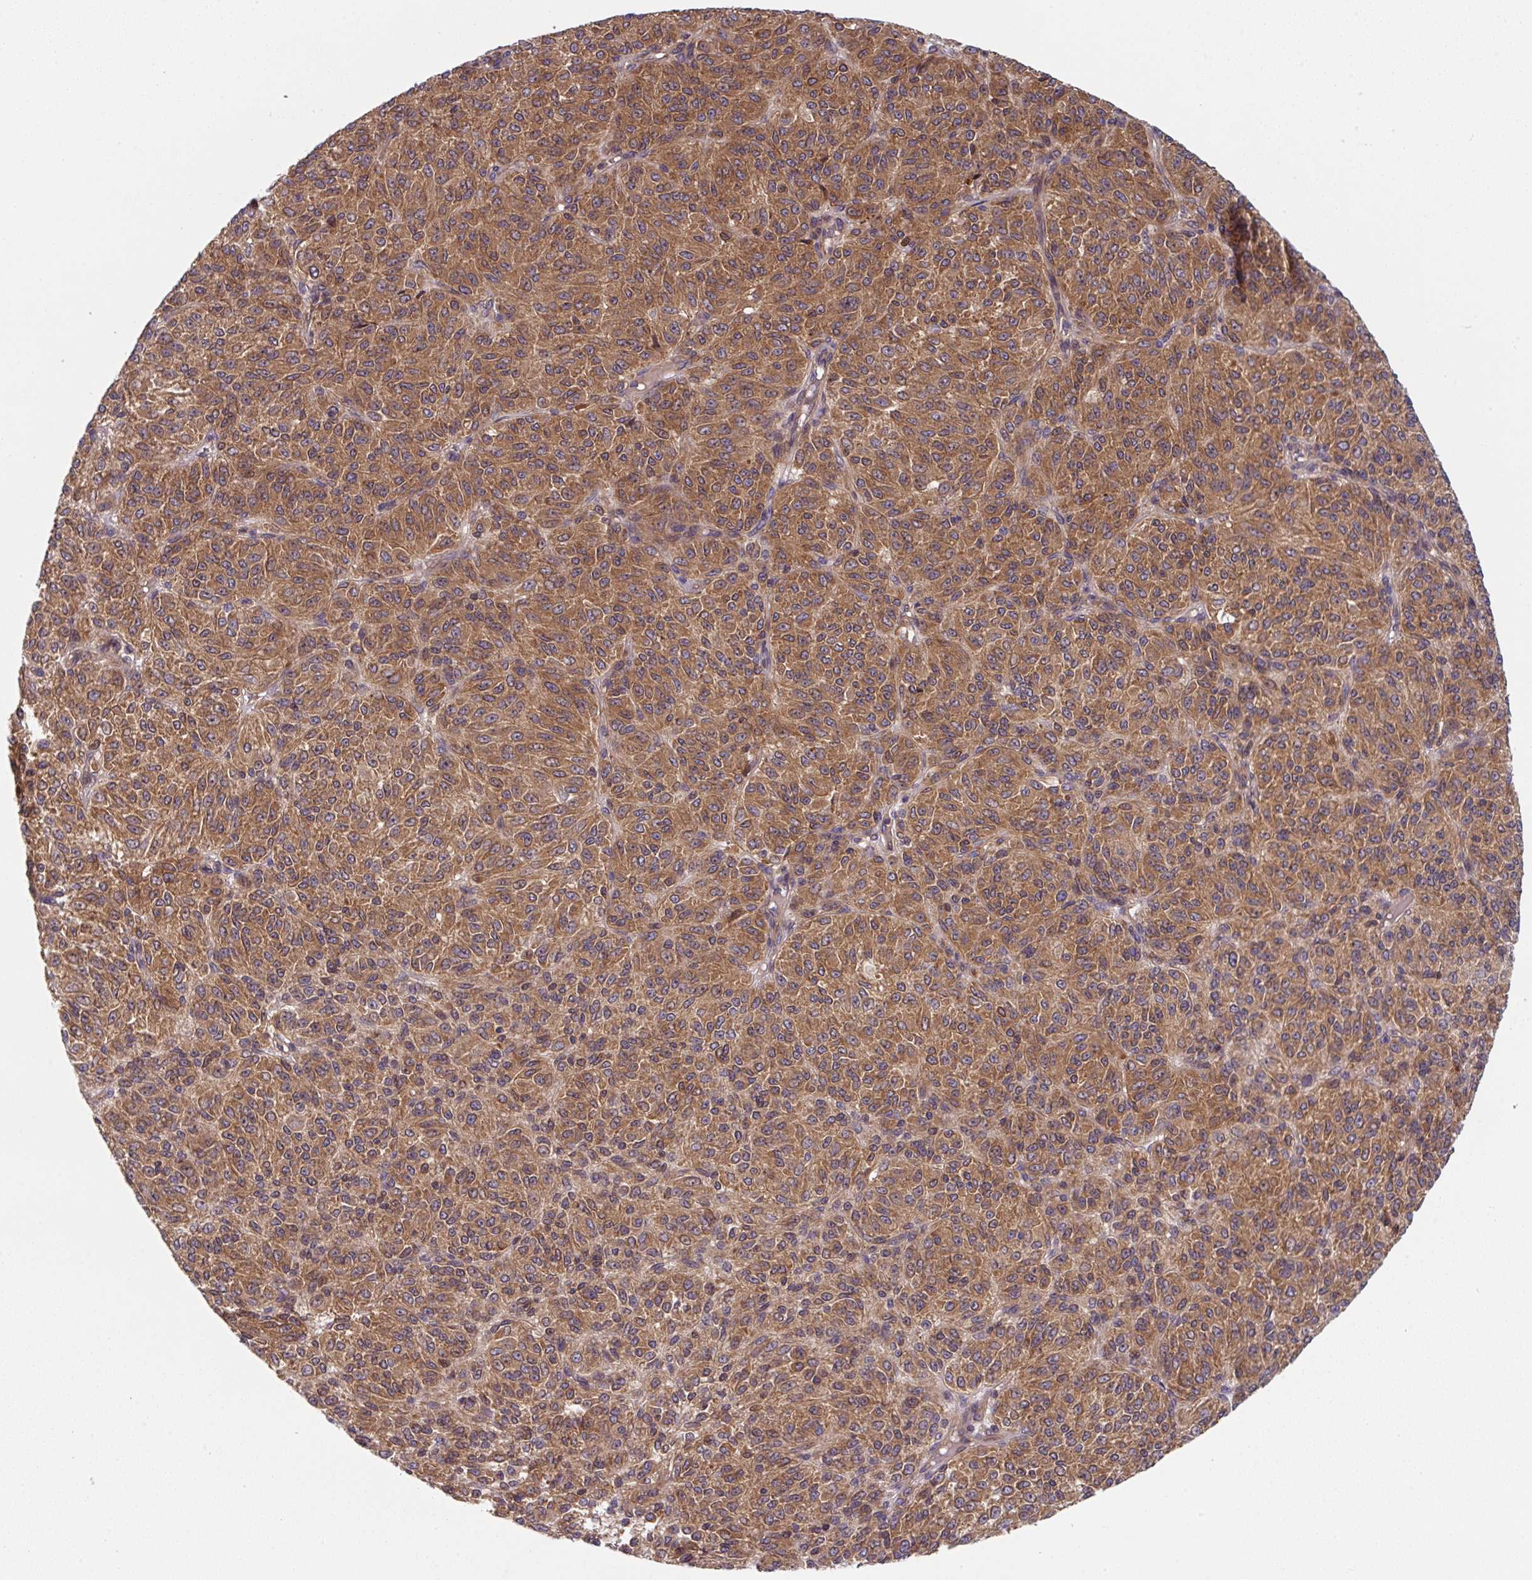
{"staining": {"intensity": "moderate", "quantity": ">75%", "location": "cytoplasmic/membranous"}, "tissue": "melanoma", "cell_type": "Tumor cells", "image_type": "cancer", "snomed": [{"axis": "morphology", "description": "Malignant melanoma, Metastatic site"}, {"axis": "topography", "description": "Brain"}], "caption": "Immunohistochemical staining of melanoma shows moderate cytoplasmic/membranous protein staining in approximately >75% of tumor cells.", "gene": "APOBEC3D", "patient": {"sex": "female", "age": 56}}